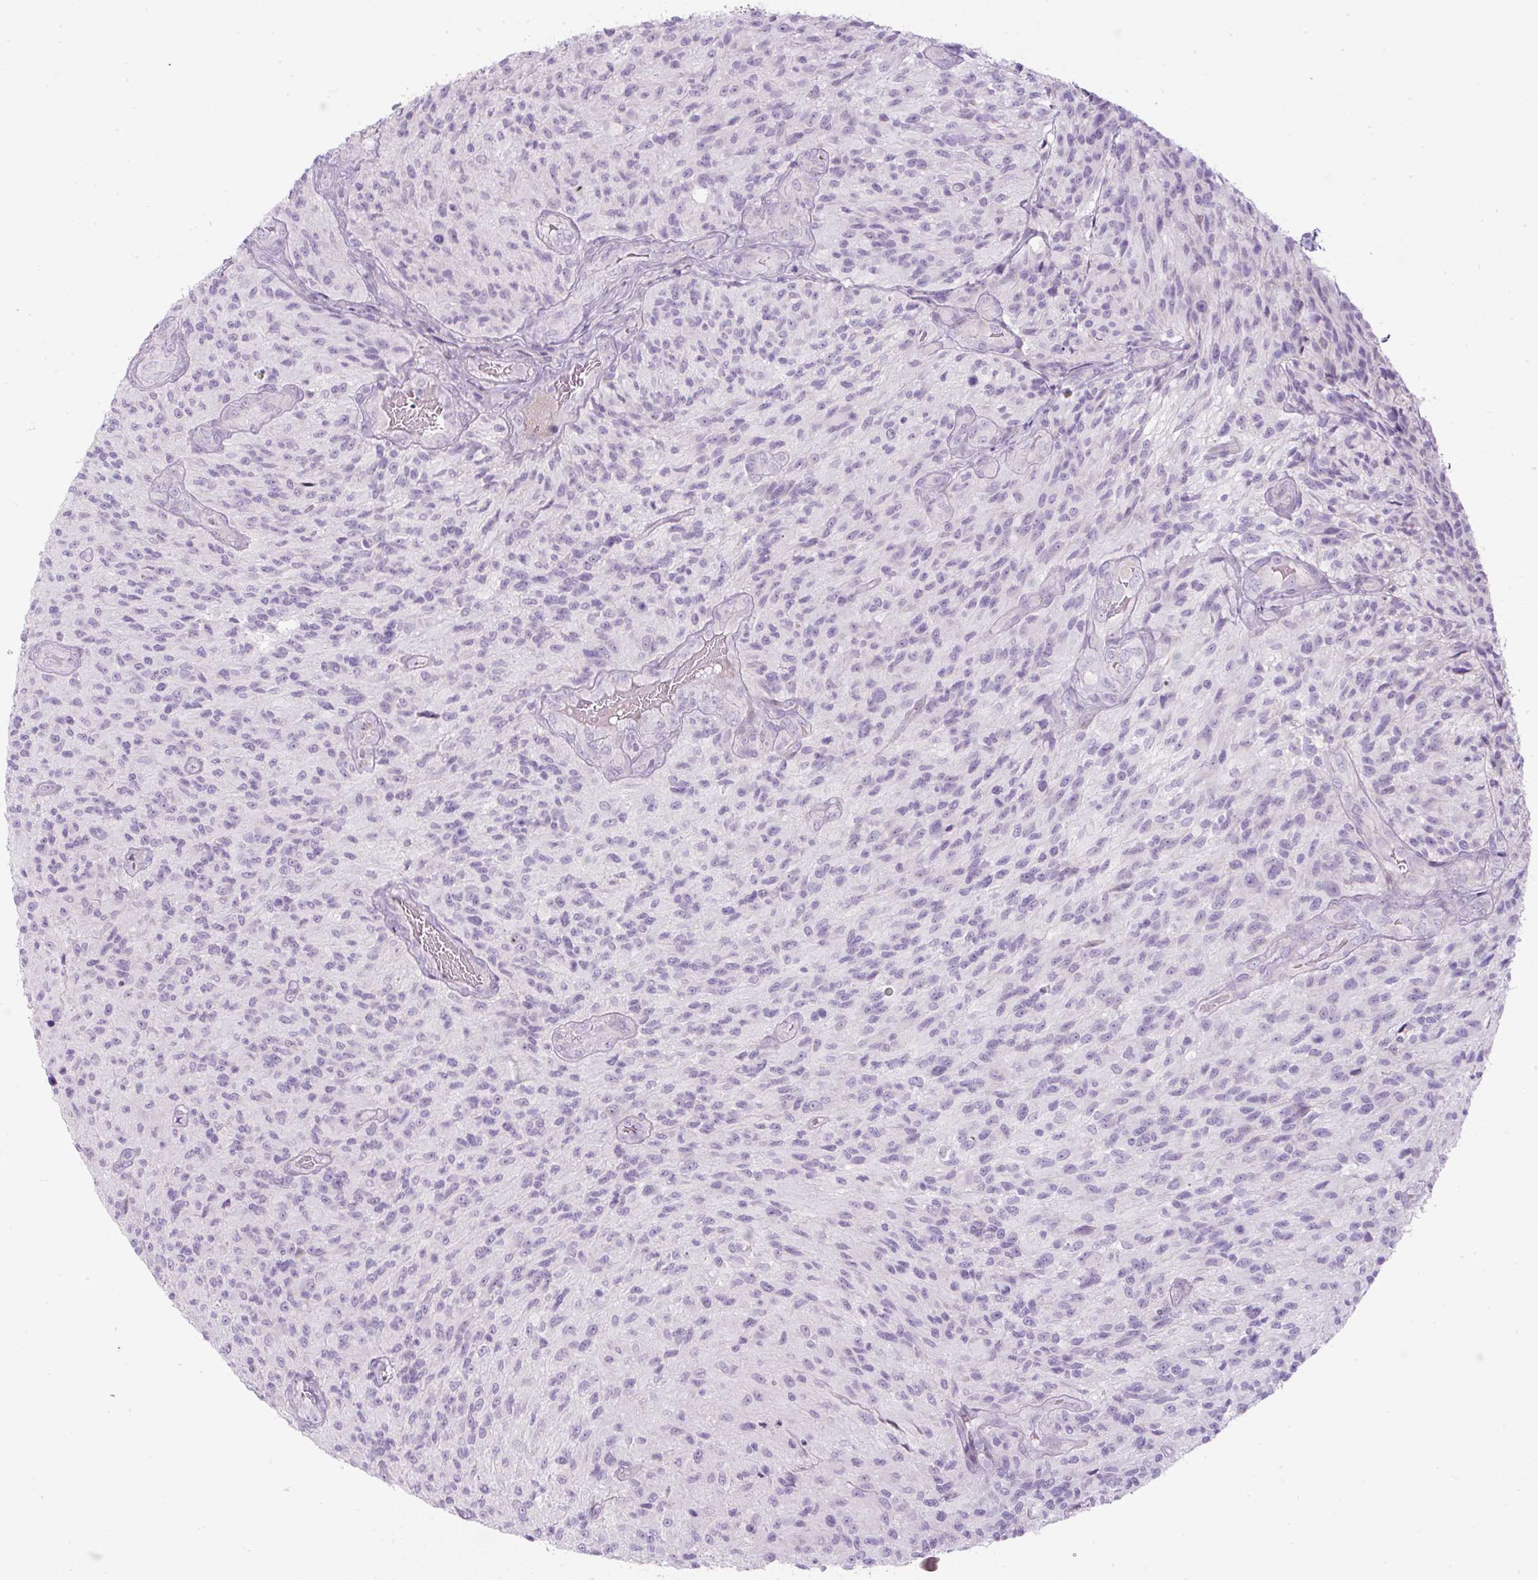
{"staining": {"intensity": "negative", "quantity": "none", "location": "none"}, "tissue": "glioma", "cell_type": "Tumor cells", "image_type": "cancer", "snomed": [{"axis": "morphology", "description": "Normal tissue, NOS"}, {"axis": "morphology", "description": "Glioma, malignant, High grade"}, {"axis": "topography", "description": "Cerebral cortex"}], "caption": "The photomicrograph displays no staining of tumor cells in malignant glioma (high-grade).", "gene": "FGFBP3", "patient": {"sex": "male", "age": 56}}